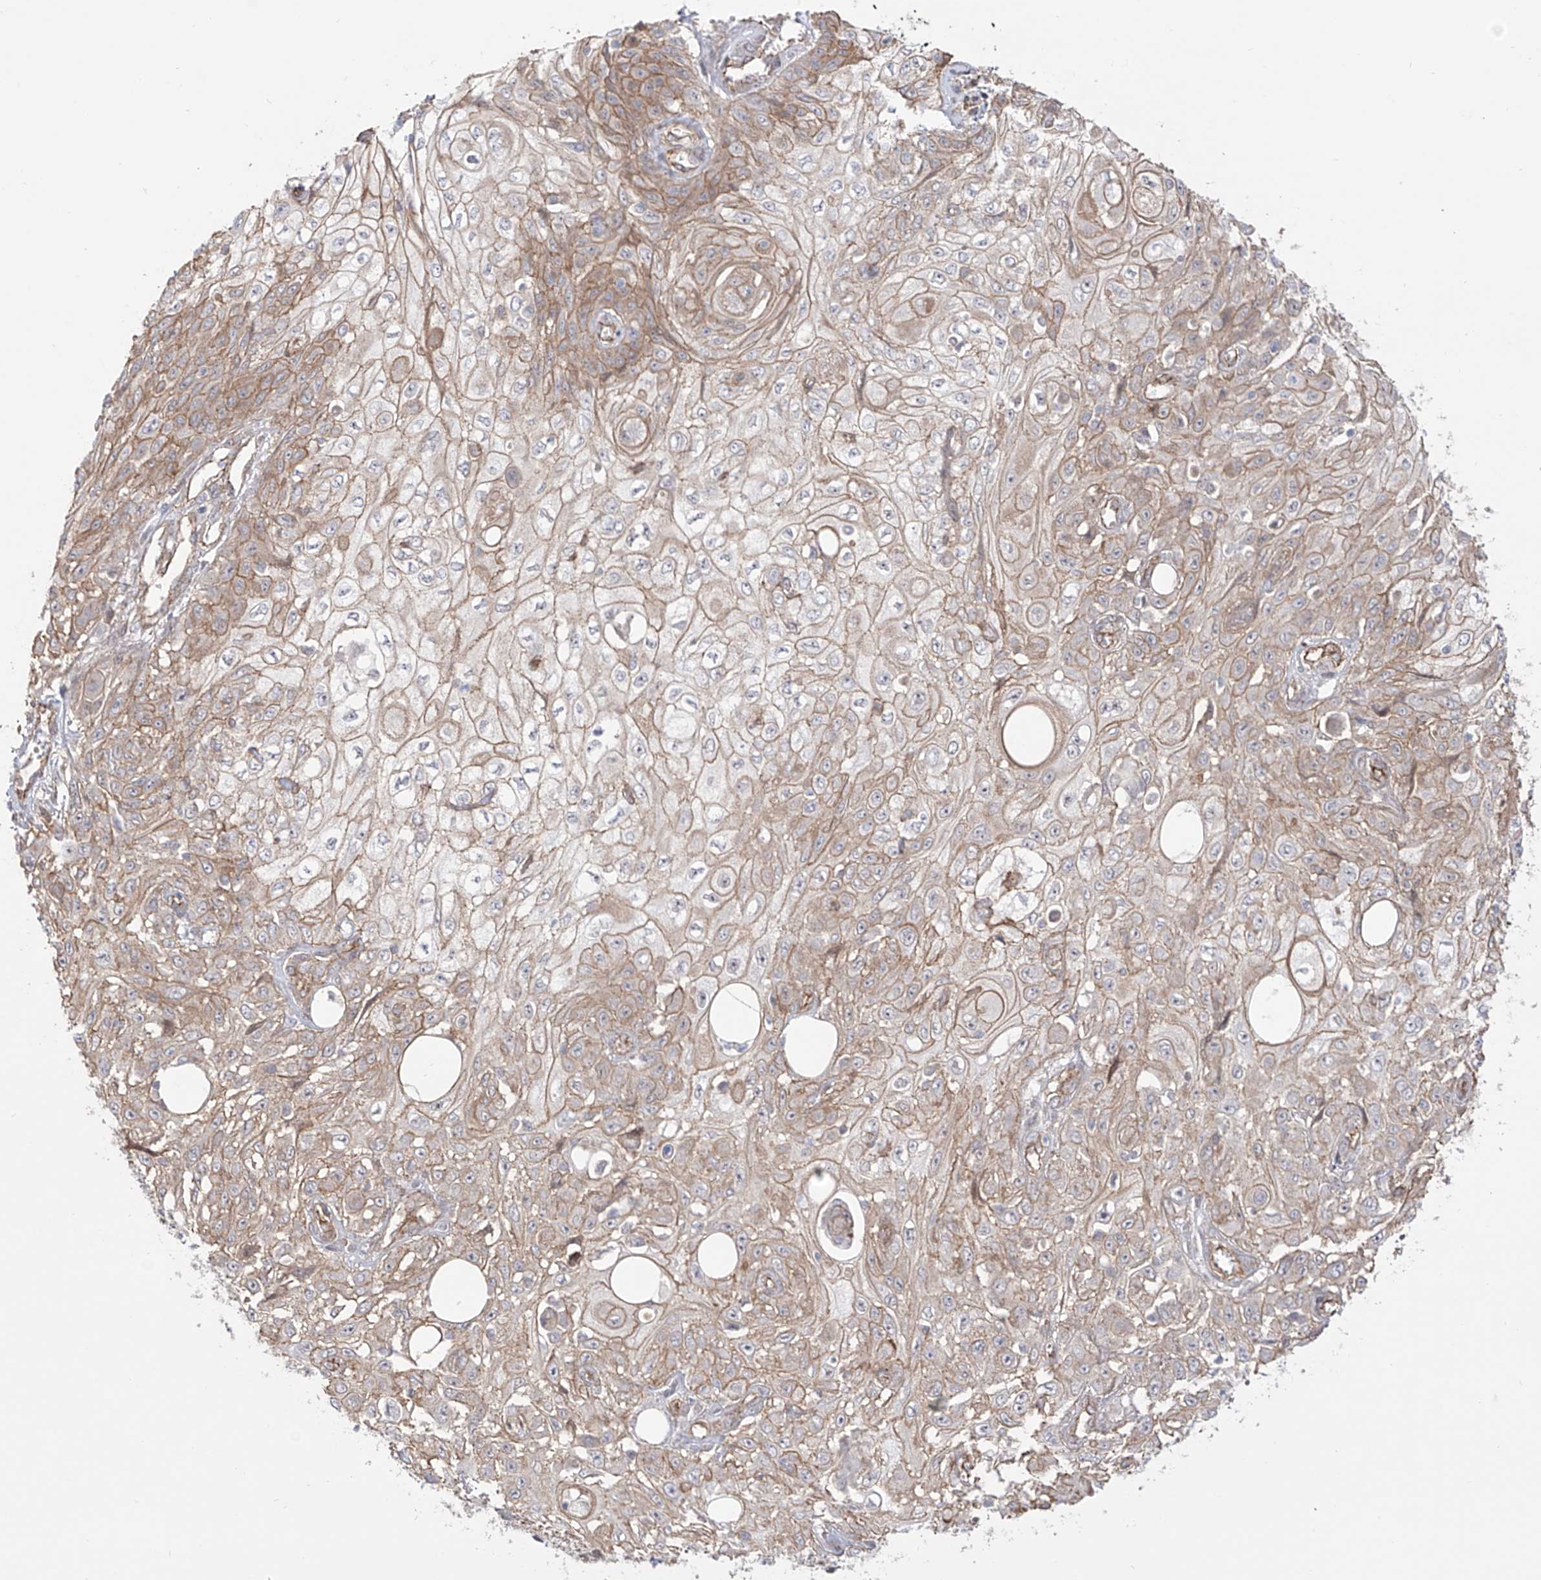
{"staining": {"intensity": "moderate", "quantity": ">75%", "location": "cytoplasmic/membranous"}, "tissue": "skin cancer", "cell_type": "Tumor cells", "image_type": "cancer", "snomed": [{"axis": "morphology", "description": "Squamous cell carcinoma, NOS"}, {"axis": "morphology", "description": "Squamous cell carcinoma, metastatic, NOS"}, {"axis": "topography", "description": "Skin"}, {"axis": "topography", "description": "Lymph node"}], "caption": "Immunohistochemistry histopathology image of skin cancer stained for a protein (brown), which shows medium levels of moderate cytoplasmic/membranous staining in about >75% of tumor cells.", "gene": "ZNF180", "patient": {"sex": "male", "age": 75}}